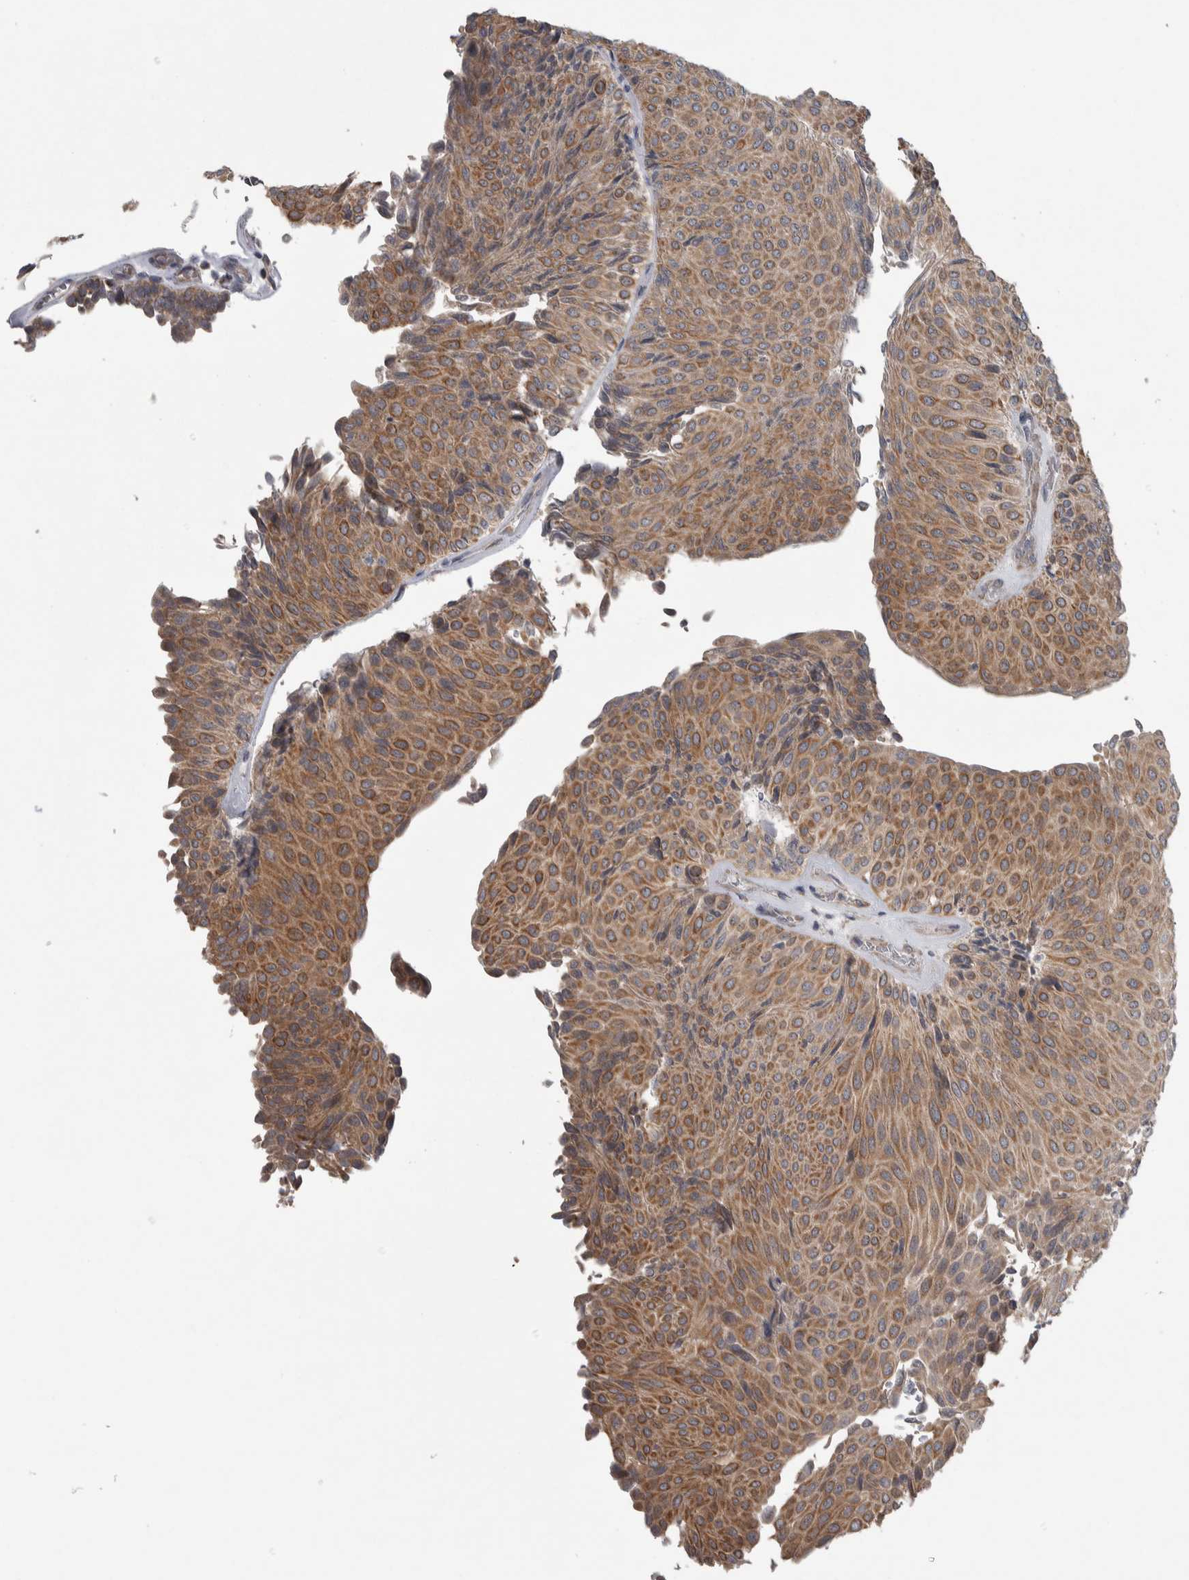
{"staining": {"intensity": "moderate", "quantity": "25%-75%", "location": "cytoplasmic/membranous"}, "tissue": "urothelial cancer", "cell_type": "Tumor cells", "image_type": "cancer", "snomed": [{"axis": "morphology", "description": "Urothelial carcinoma, Low grade"}, {"axis": "topography", "description": "Urinary bladder"}], "caption": "This image shows urothelial cancer stained with IHC to label a protein in brown. The cytoplasmic/membranous of tumor cells show moderate positivity for the protein. Nuclei are counter-stained blue.", "gene": "SRP68", "patient": {"sex": "male", "age": 78}}